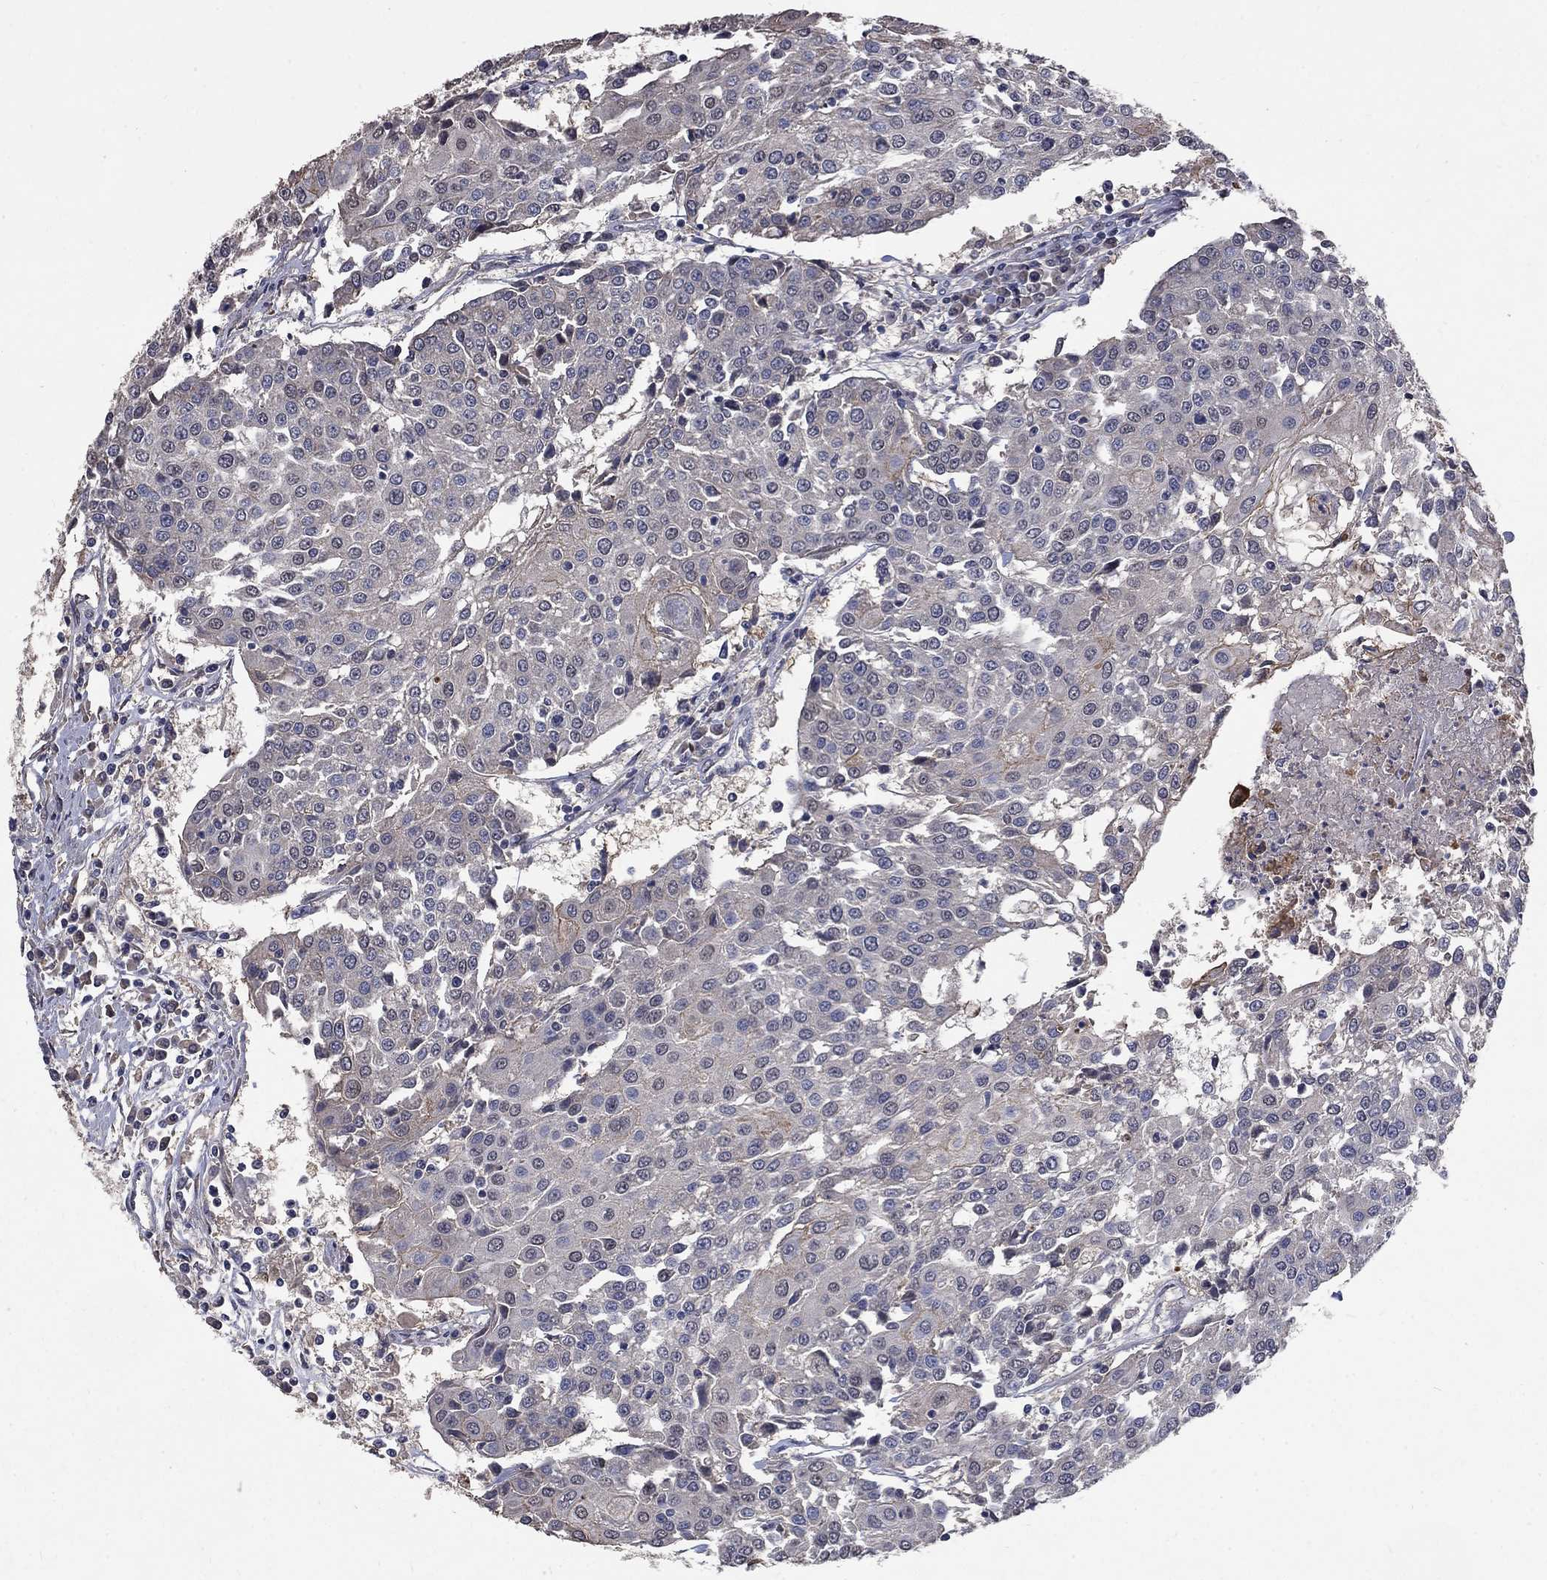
{"staining": {"intensity": "negative", "quantity": "none", "location": "none"}, "tissue": "urothelial cancer", "cell_type": "Tumor cells", "image_type": "cancer", "snomed": [{"axis": "morphology", "description": "Urothelial carcinoma, High grade"}, {"axis": "topography", "description": "Urinary bladder"}], "caption": "This is a histopathology image of IHC staining of urothelial cancer, which shows no expression in tumor cells.", "gene": "CHST5", "patient": {"sex": "female", "age": 85}}